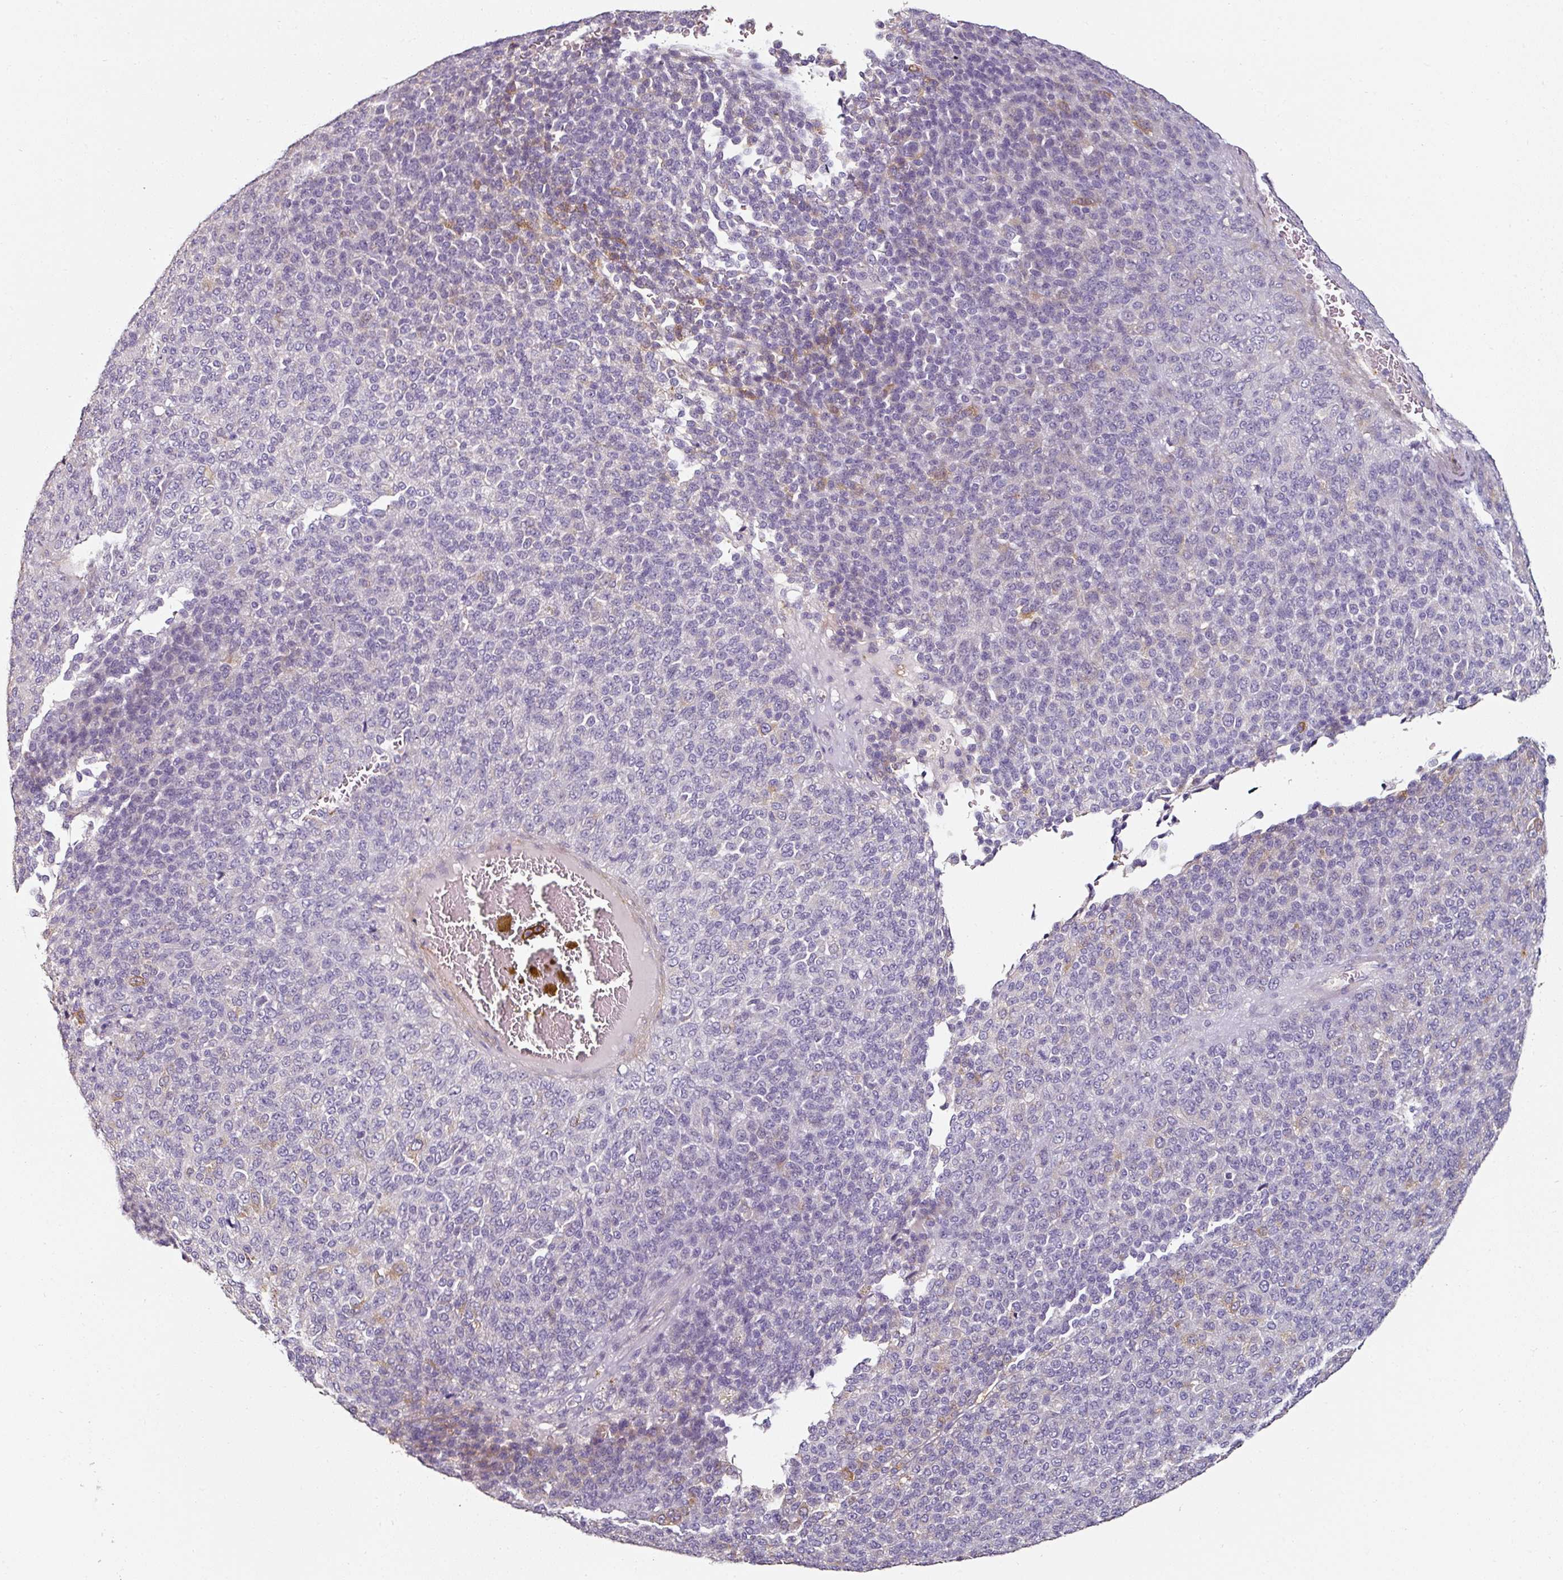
{"staining": {"intensity": "negative", "quantity": "none", "location": "none"}, "tissue": "melanoma", "cell_type": "Tumor cells", "image_type": "cancer", "snomed": [{"axis": "morphology", "description": "Malignant melanoma, Metastatic site"}, {"axis": "topography", "description": "Brain"}], "caption": "The histopathology image displays no significant expression in tumor cells of malignant melanoma (metastatic site). (DAB IHC with hematoxylin counter stain).", "gene": "CAP2", "patient": {"sex": "female", "age": 56}}